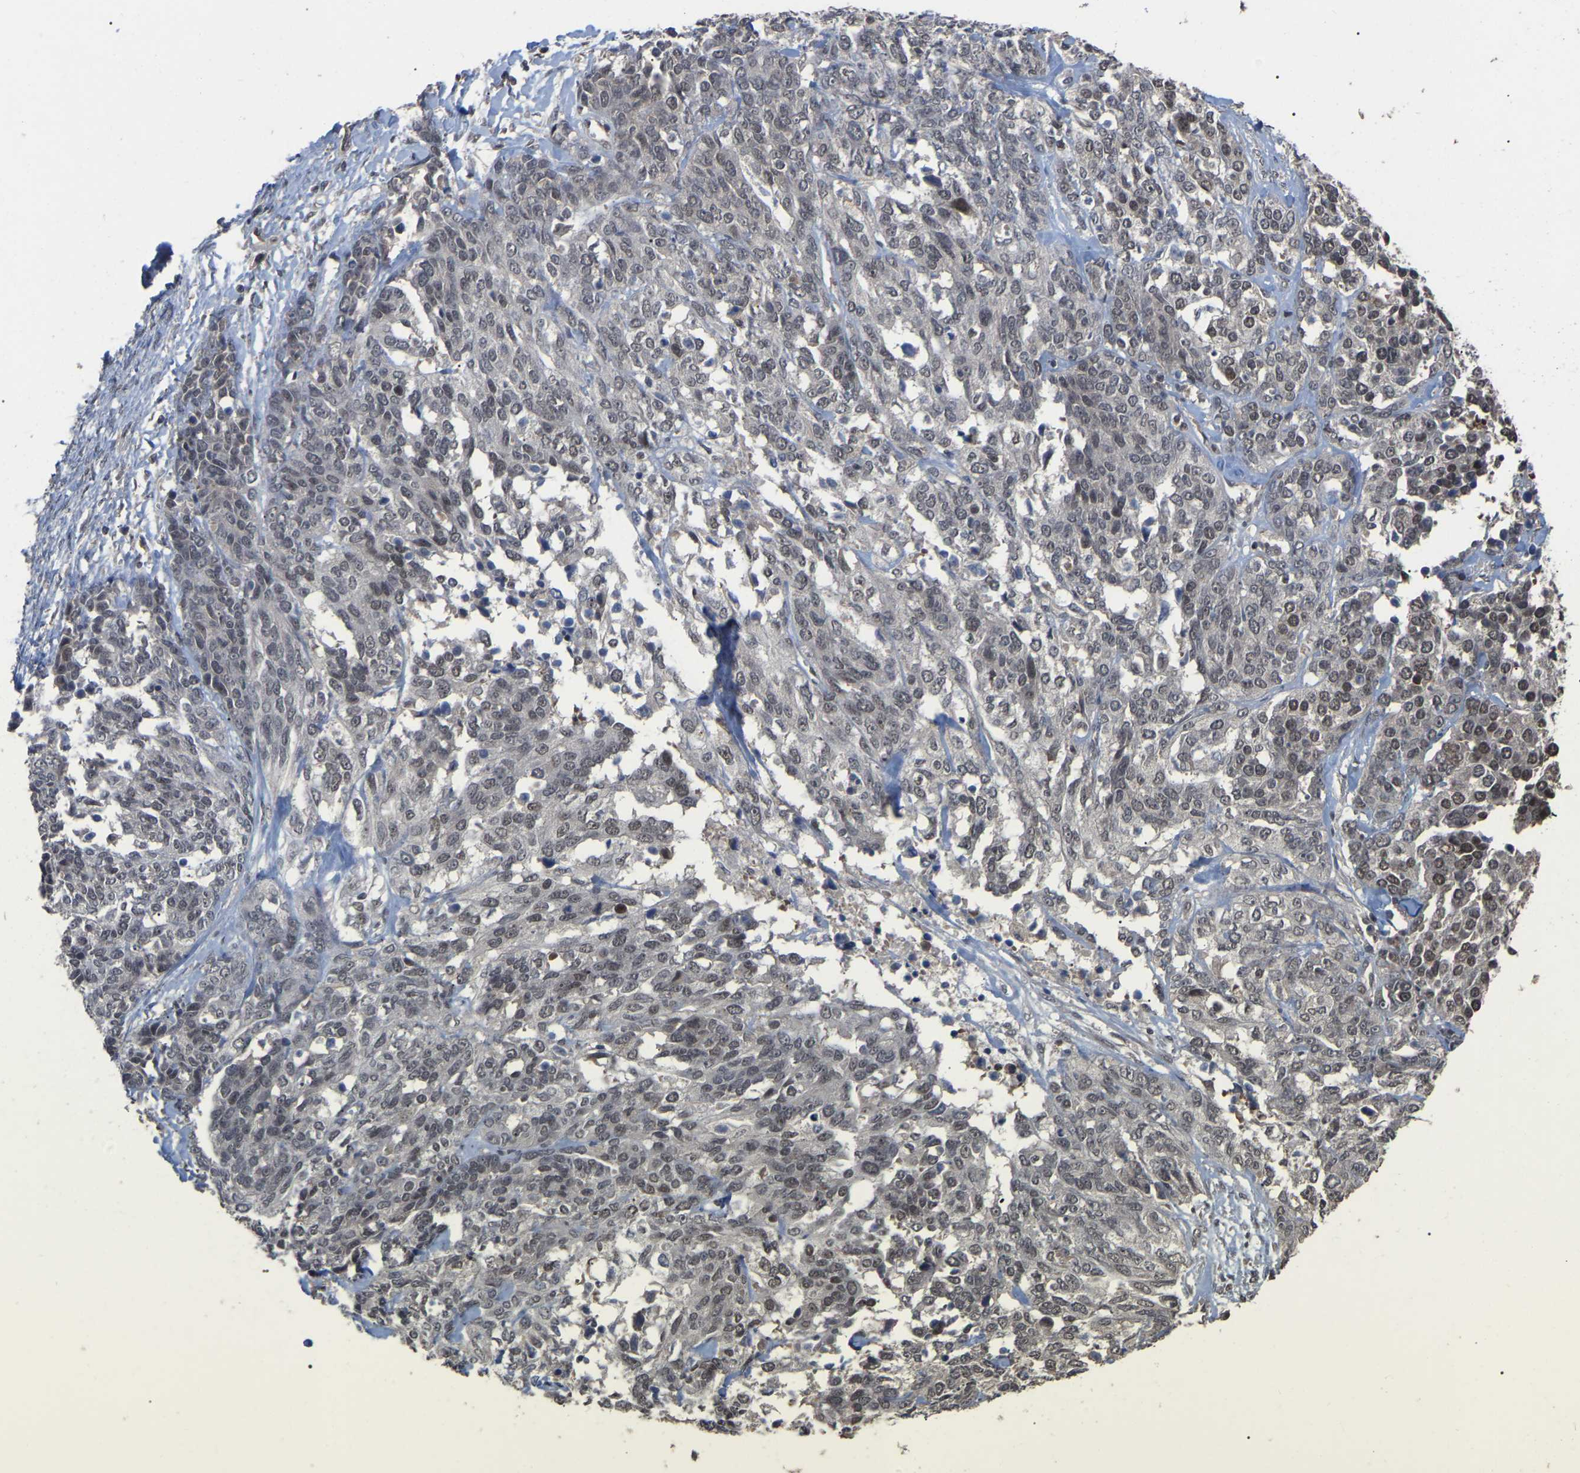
{"staining": {"intensity": "weak", "quantity": ">75%", "location": "nuclear"}, "tissue": "ovarian cancer", "cell_type": "Tumor cells", "image_type": "cancer", "snomed": [{"axis": "morphology", "description": "Cystadenocarcinoma, serous, NOS"}, {"axis": "topography", "description": "Ovary"}], "caption": "This is a photomicrograph of immunohistochemistry (IHC) staining of serous cystadenocarcinoma (ovarian), which shows weak expression in the nuclear of tumor cells.", "gene": "JAZF1", "patient": {"sex": "female", "age": 44}}